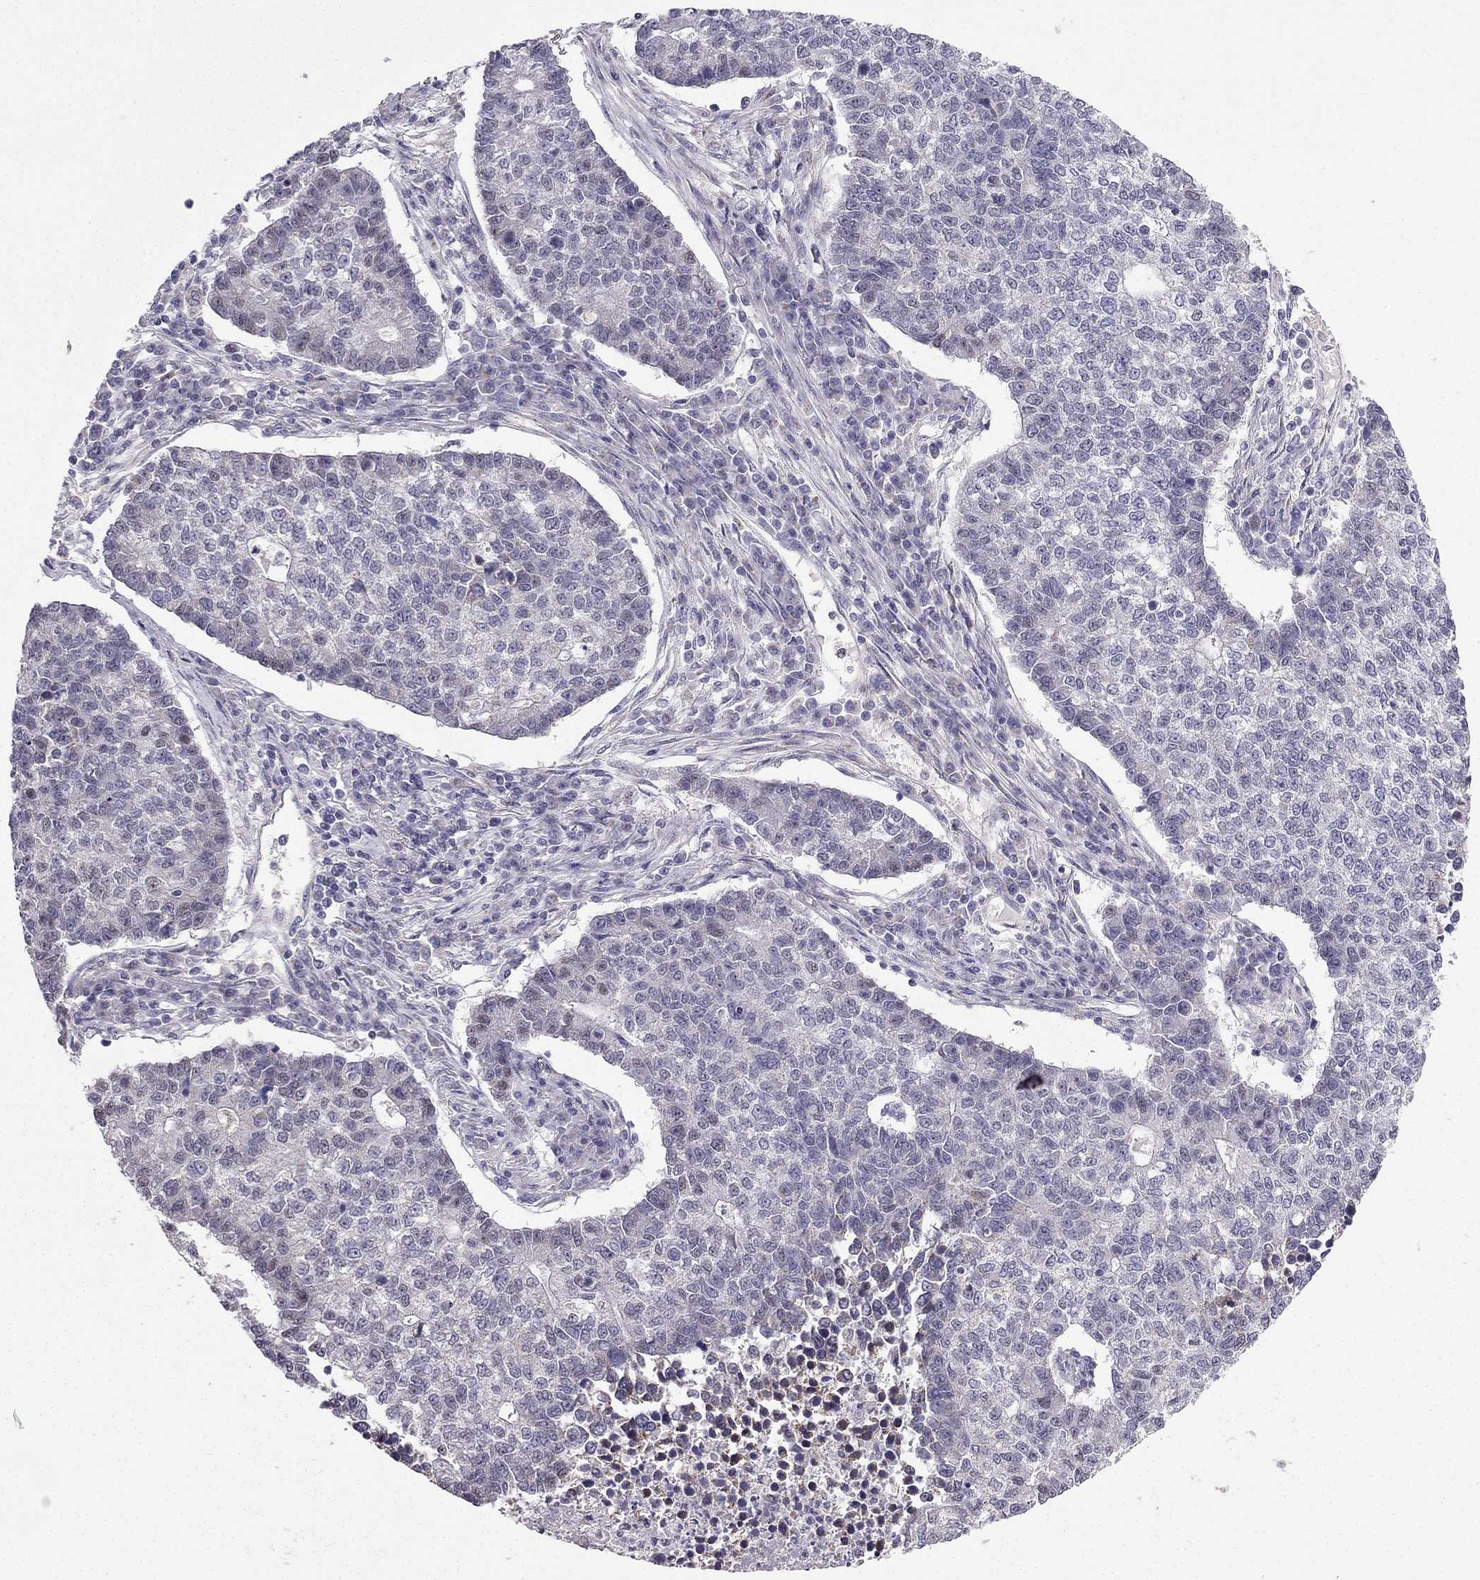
{"staining": {"intensity": "negative", "quantity": "none", "location": "none"}, "tissue": "lung cancer", "cell_type": "Tumor cells", "image_type": "cancer", "snomed": [{"axis": "morphology", "description": "Adenocarcinoma, NOS"}, {"axis": "topography", "description": "Lung"}], "caption": "IHC of human lung cancer (adenocarcinoma) displays no positivity in tumor cells.", "gene": "SLC6A2", "patient": {"sex": "male", "age": 57}}